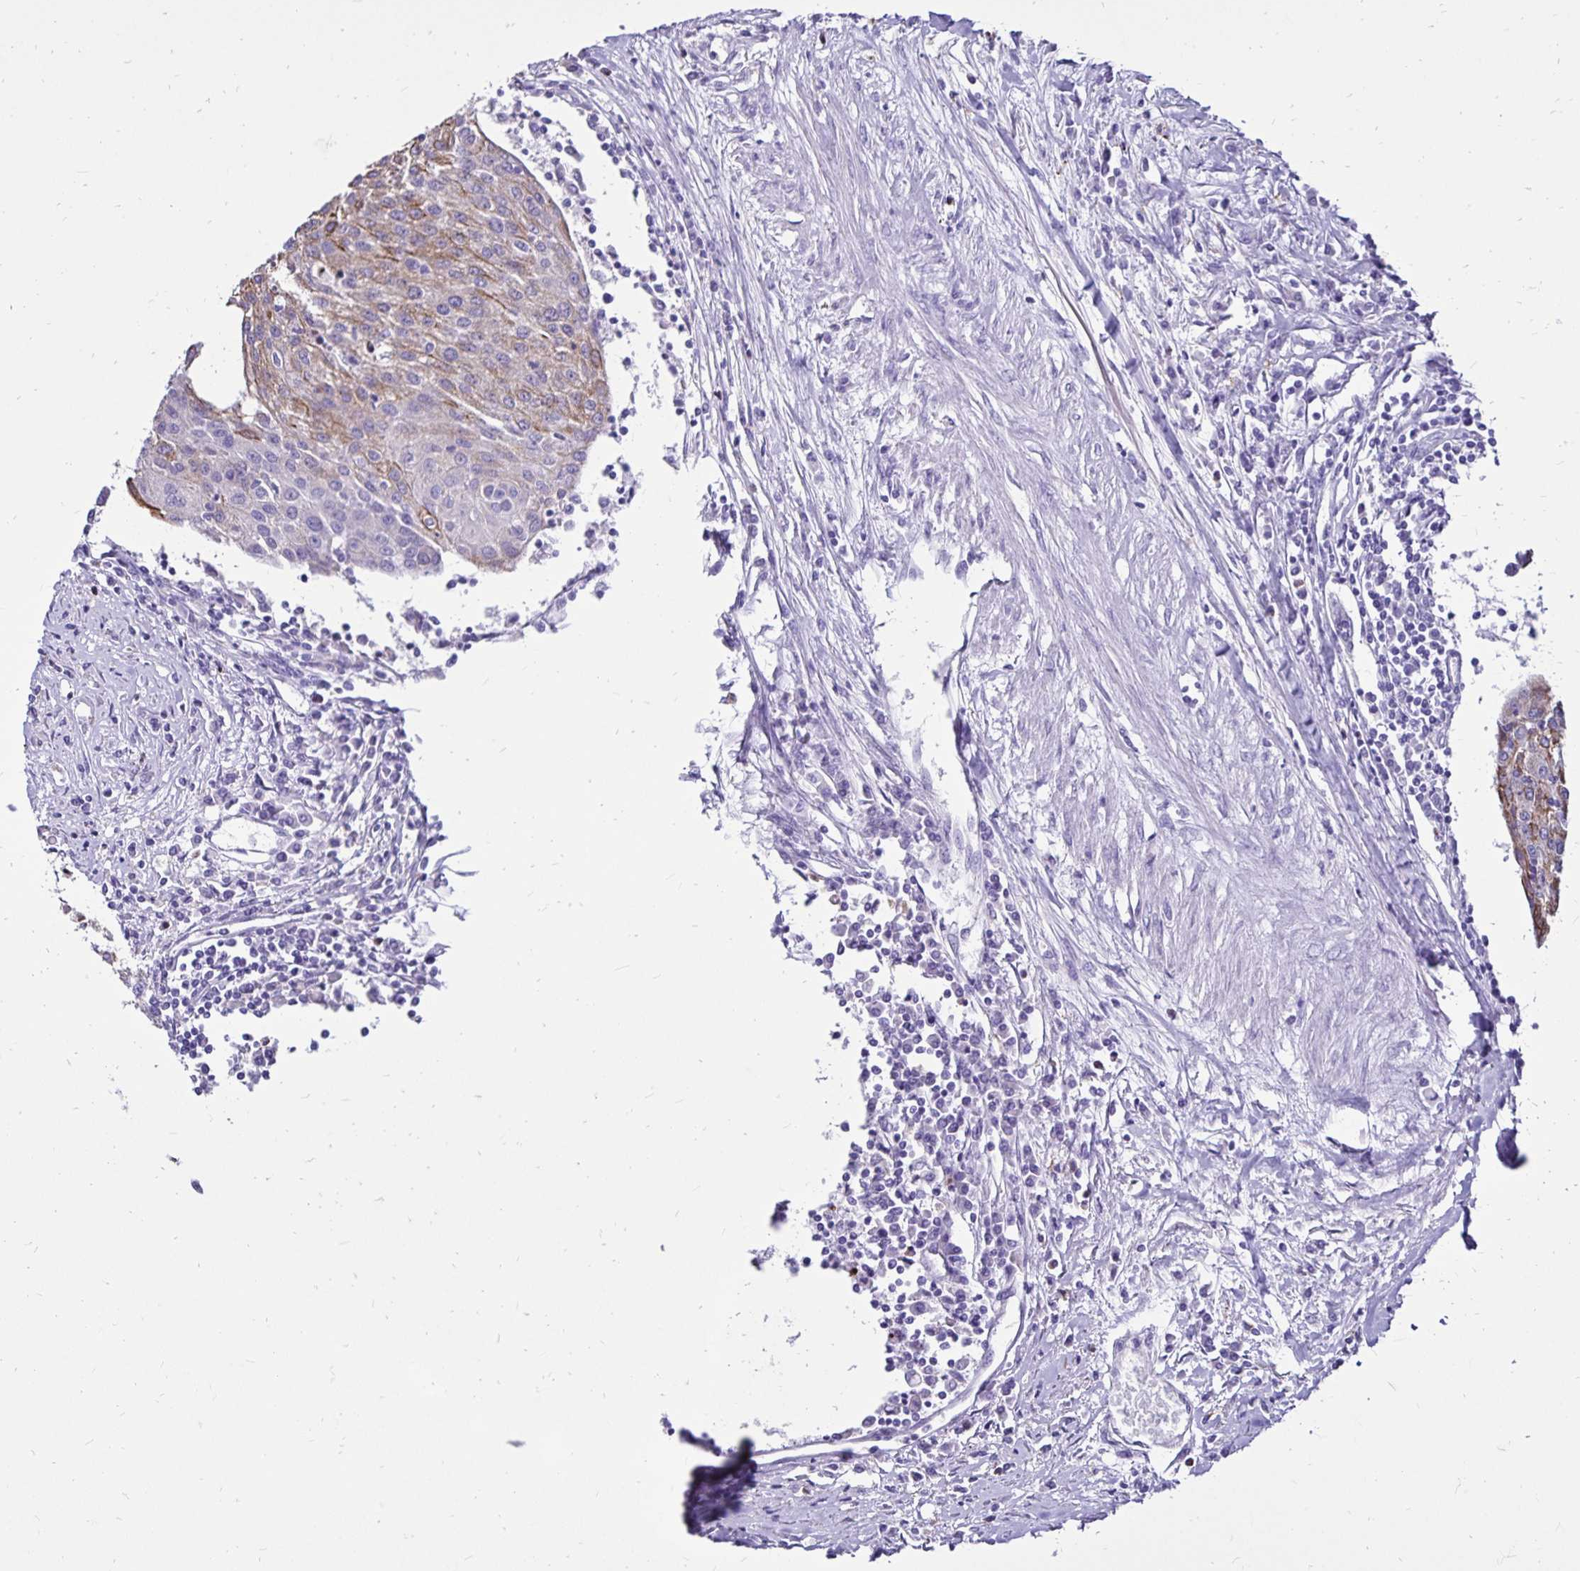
{"staining": {"intensity": "weak", "quantity": "25%-75%", "location": "cytoplasmic/membranous"}, "tissue": "urothelial cancer", "cell_type": "Tumor cells", "image_type": "cancer", "snomed": [{"axis": "morphology", "description": "Urothelial carcinoma, High grade"}, {"axis": "topography", "description": "Urinary bladder"}], "caption": "This image demonstrates immunohistochemistry staining of human urothelial carcinoma (high-grade), with low weak cytoplasmic/membranous staining in about 25%-75% of tumor cells.", "gene": "EVPL", "patient": {"sex": "female", "age": 85}}